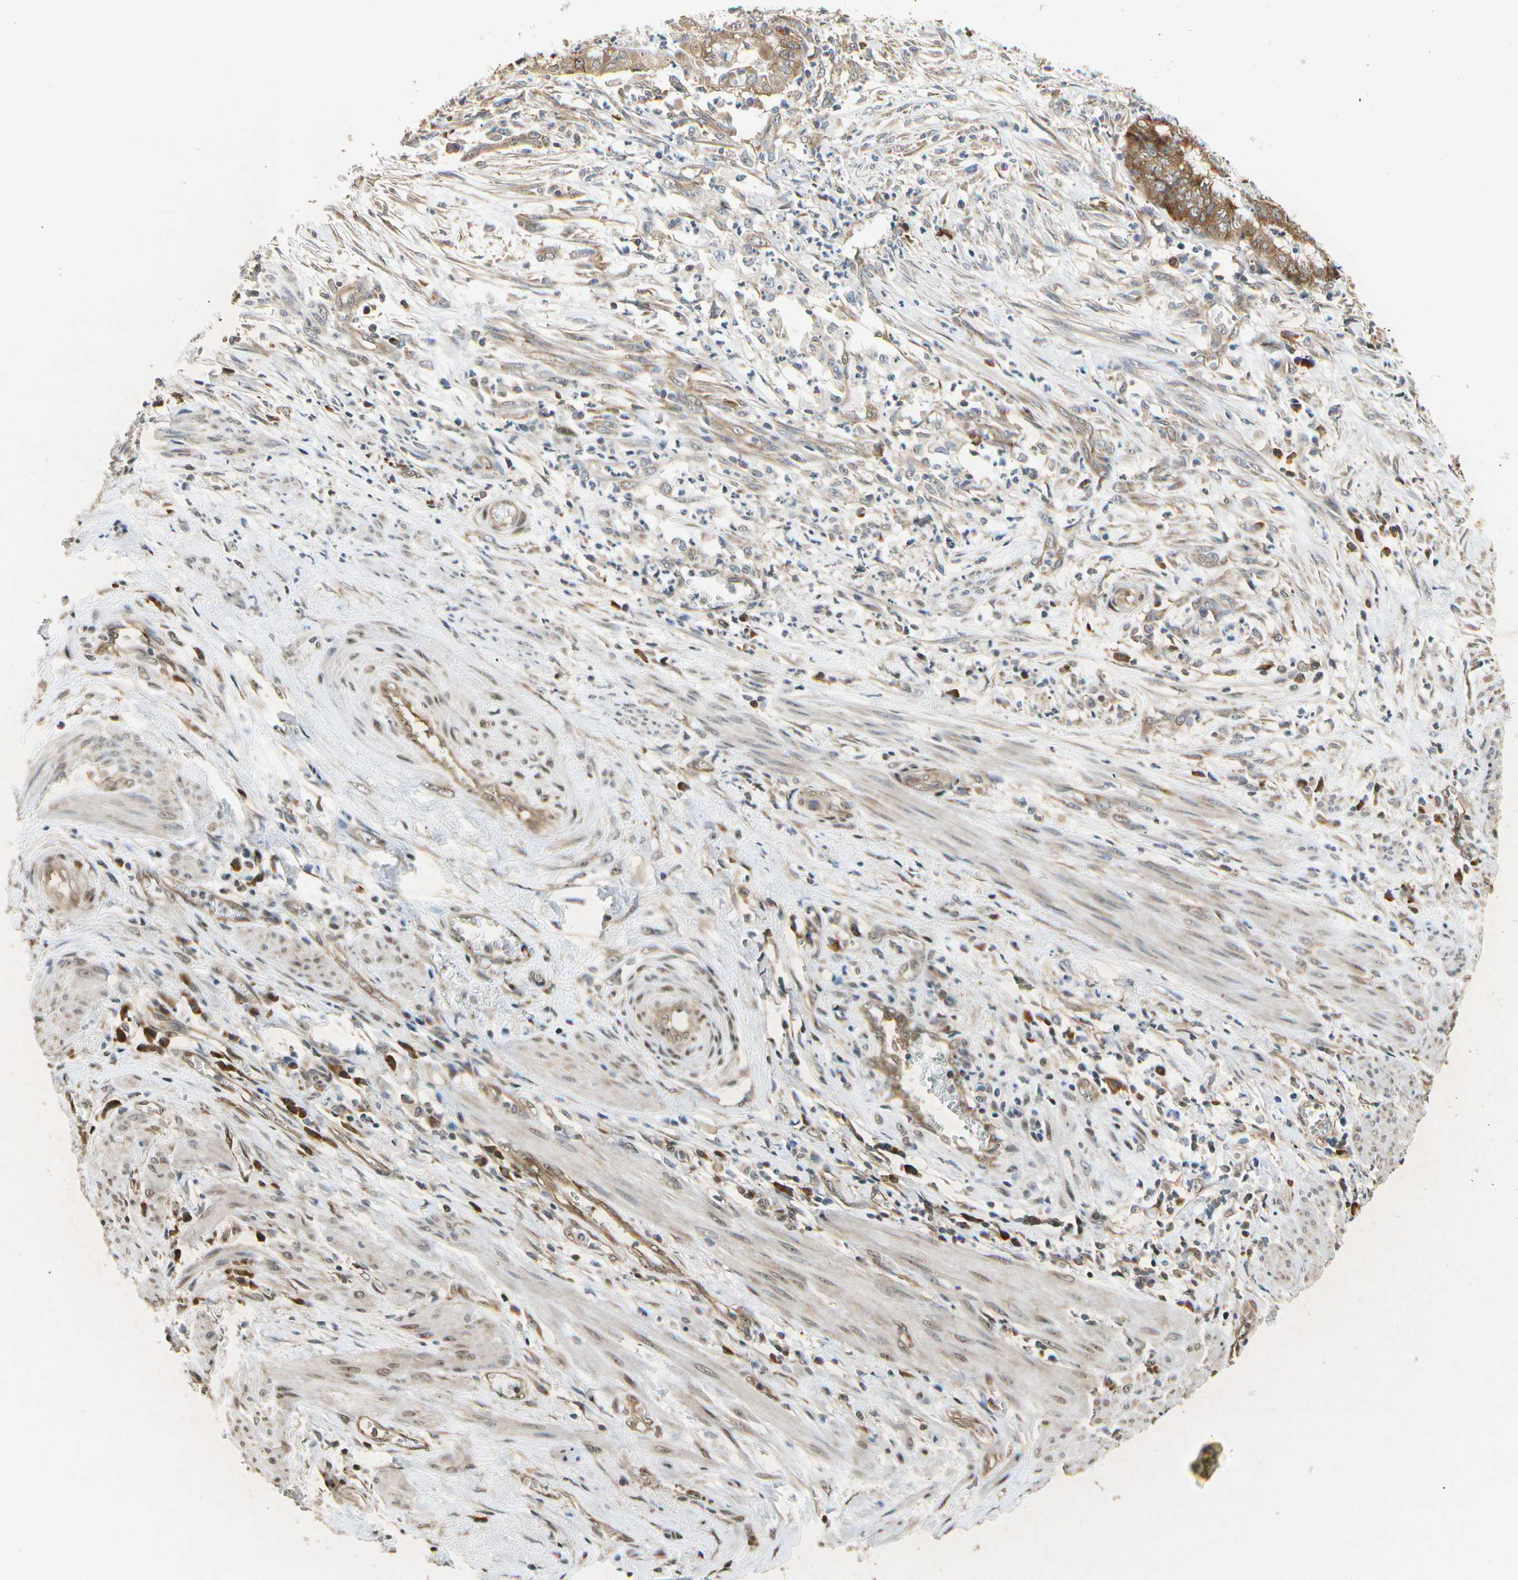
{"staining": {"intensity": "moderate", "quantity": ">75%", "location": "cytoplasmic/membranous"}, "tissue": "endometrial cancer", "cell_type": "Tumor cells", "image_type": "cancer", "snomed": [{"axis": "morphology", "description": "Necrosis, NOS"}, {"axis": "morphology", "description": "Adenocarcinoma, NOS"}, {"axis": "topography", "description": "Endometrium"}], "caption": "Immunohistochemical staining of endometrial cancer (adenocarcinoma) displays medium levels of moderate cytoplasmic/membranous positivity in about >75% of tumor cells.", "gene": "EIF1AX", "patient": {"sex": "female", "age": 79}}